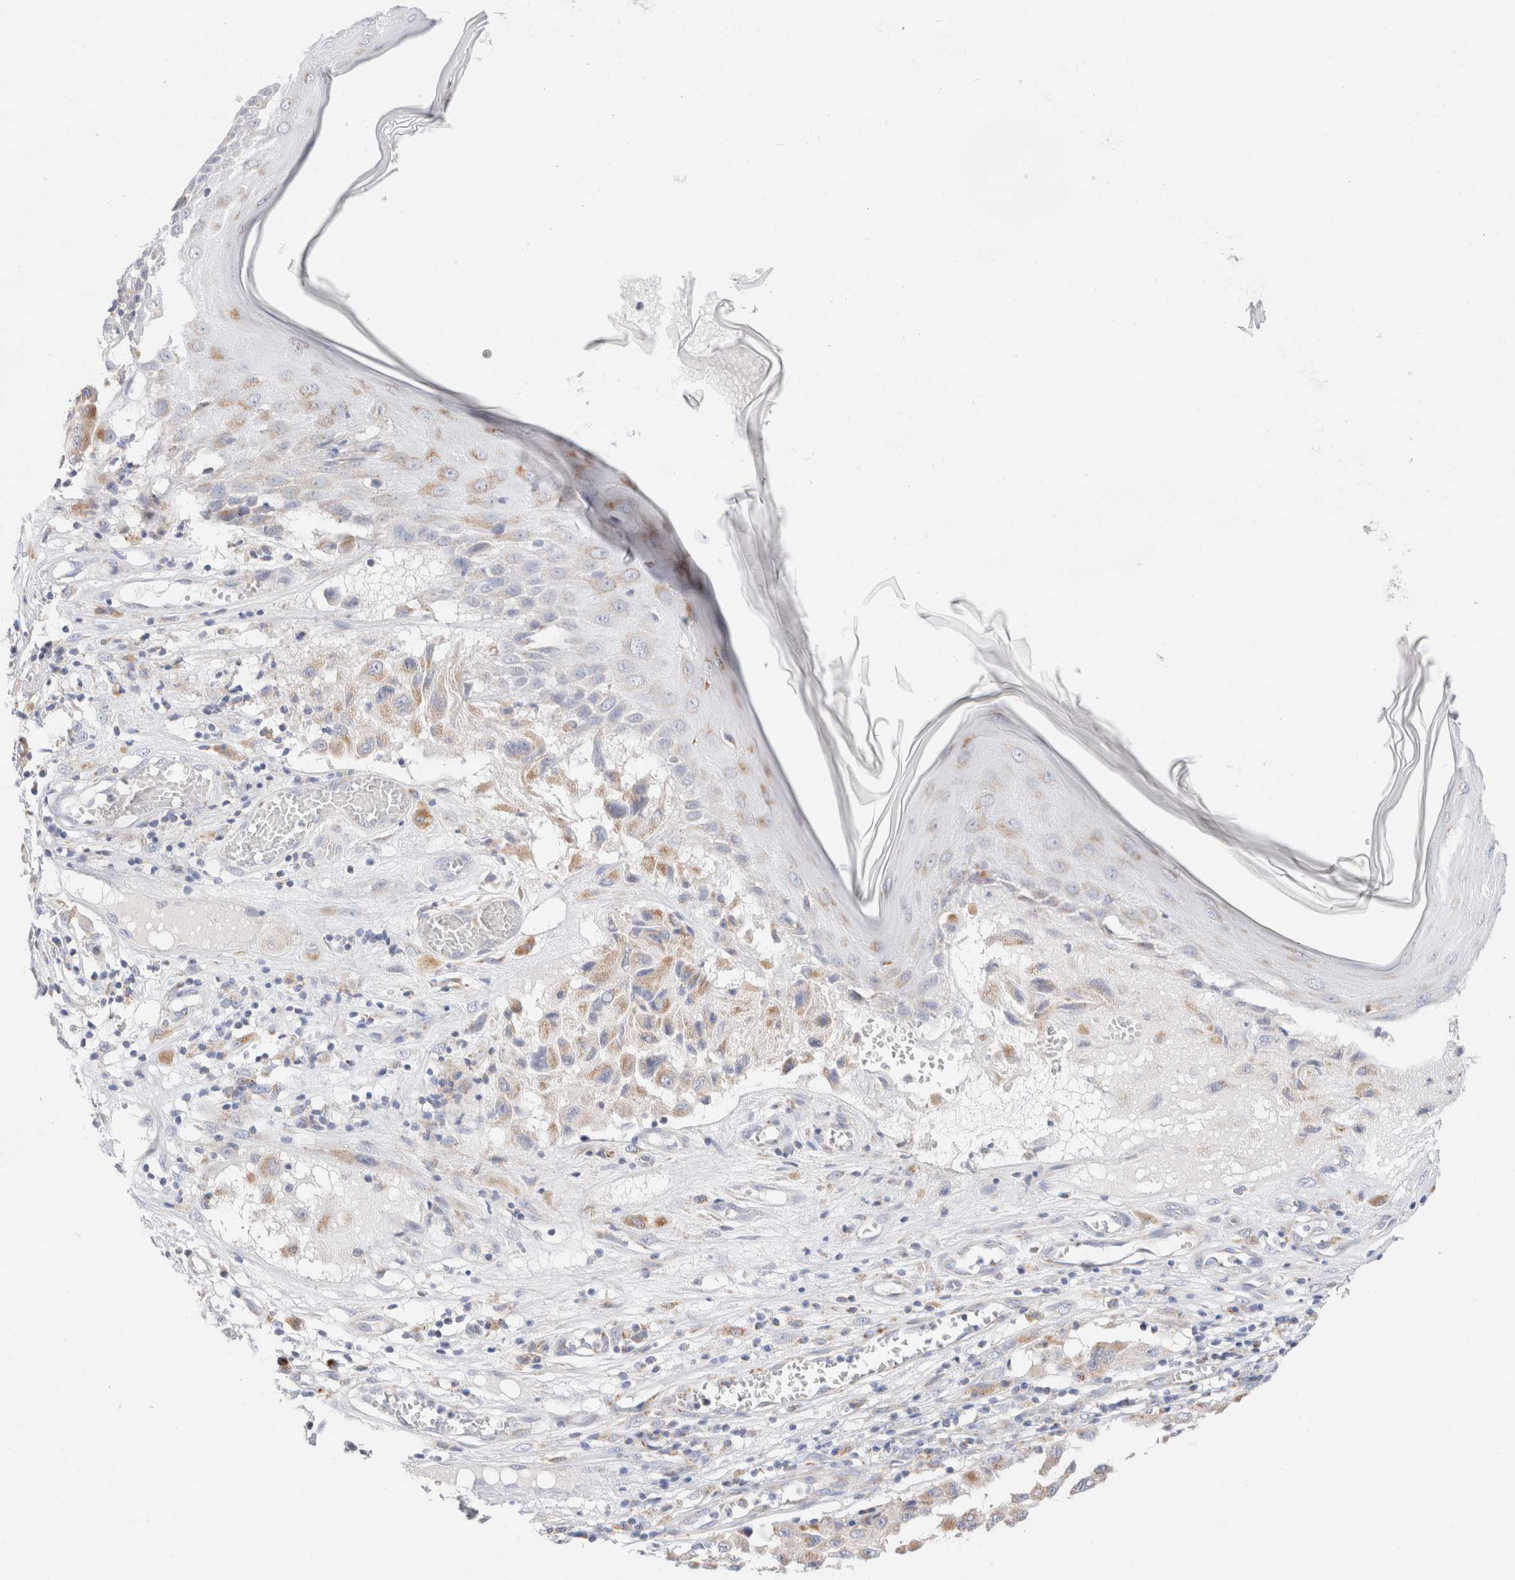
{"staining": {"intensity": "weak", "quantity": "25%-75%", "location": "cytoplasmic/membranous"}, "tissue": "melanoma", "cell_type": "Tumor cells", "image_type": "cancer", "snomed": [{"axis": "morphology", "description": "Malignant melanoma, NOS"}, {"axis": "topography", "description": "Skin"}], "caption": "A low amount of weak cytoplasmic/membranous staining is seen in approximately 25%-75% of tumor cells in malignant melanoma tissue. Nuclei are stained in blue.", "gene": "ATP6V1C1", "patient": {"sex": "male", "age": 30}}